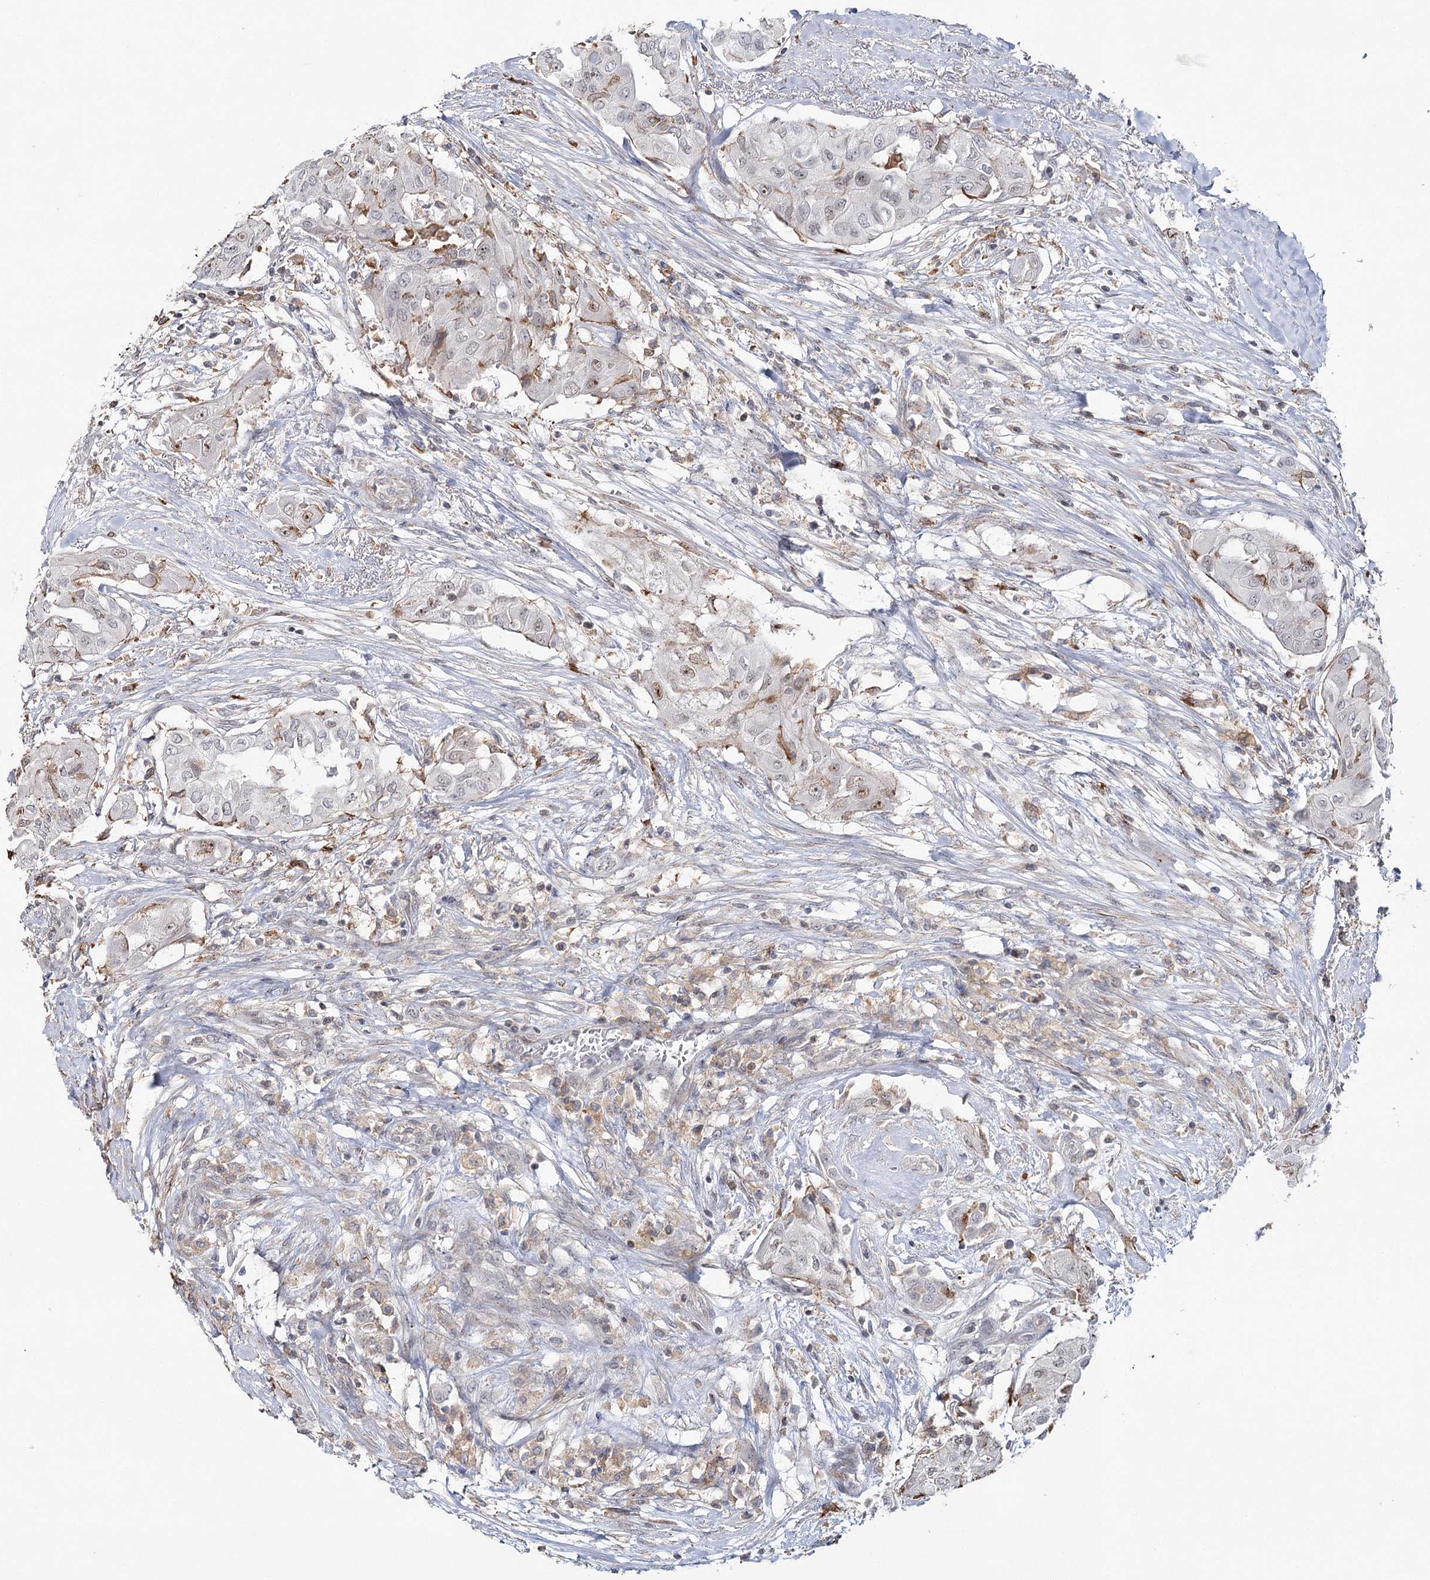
{"staining": {"intensity": "weak", "quantity": "25%-75%", "location": "cytoplasmic/membranous,nuclear"}, "tissue": "thyroid cancer", "cell_type": "Tumor cells", "image_type": "cancer", "snomed": [{"axis": "morphology", "description": "Papillary adenocarcinoma, NOS"}, {"axis": "topography", "description": "Thyroid gland"}], "caption": "Tumor cells display low levels of weak cytoplasmic/membranous and nuclear positivity in about 25%-75% of cells in human papillary adenocarcinoma (thyroid).", "gene": "ZC3H8", "patient": {"sex": "female", "age": 59}}